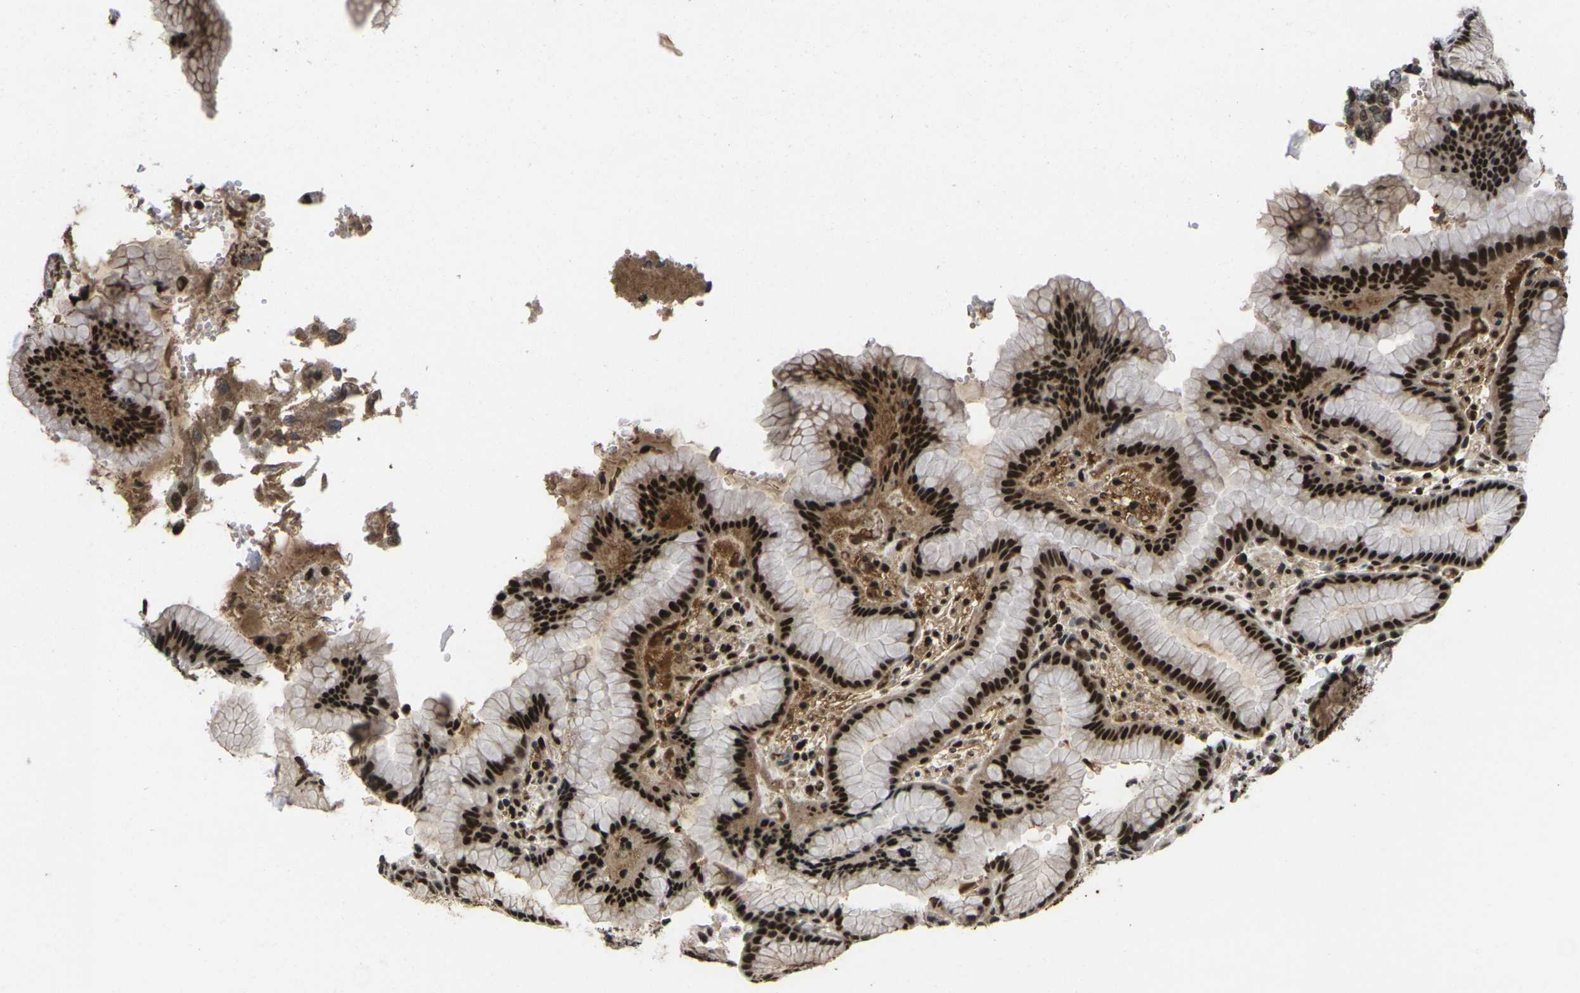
{"staining": {"intensity": "strong", "quantity": ">75%", "location": "cytoplasmic/membranous,nuclear"}, "tissue": "stomach", "cell_type": "Glandular cells", "image_type": "normal", "snomed": [{"axis": "morphology", "description": "Normal tissue, NOS"}, {"axis": "topography", "description": "Stomach, lower"}], "caption": "A high amount of strong cytoplasmic/membranous,nuclear expression is appreciated in approximately >75% of glandular cells in normal stomach.", "gene": "GTF2E1", "patient": {"sex": "male", "age": 52}}